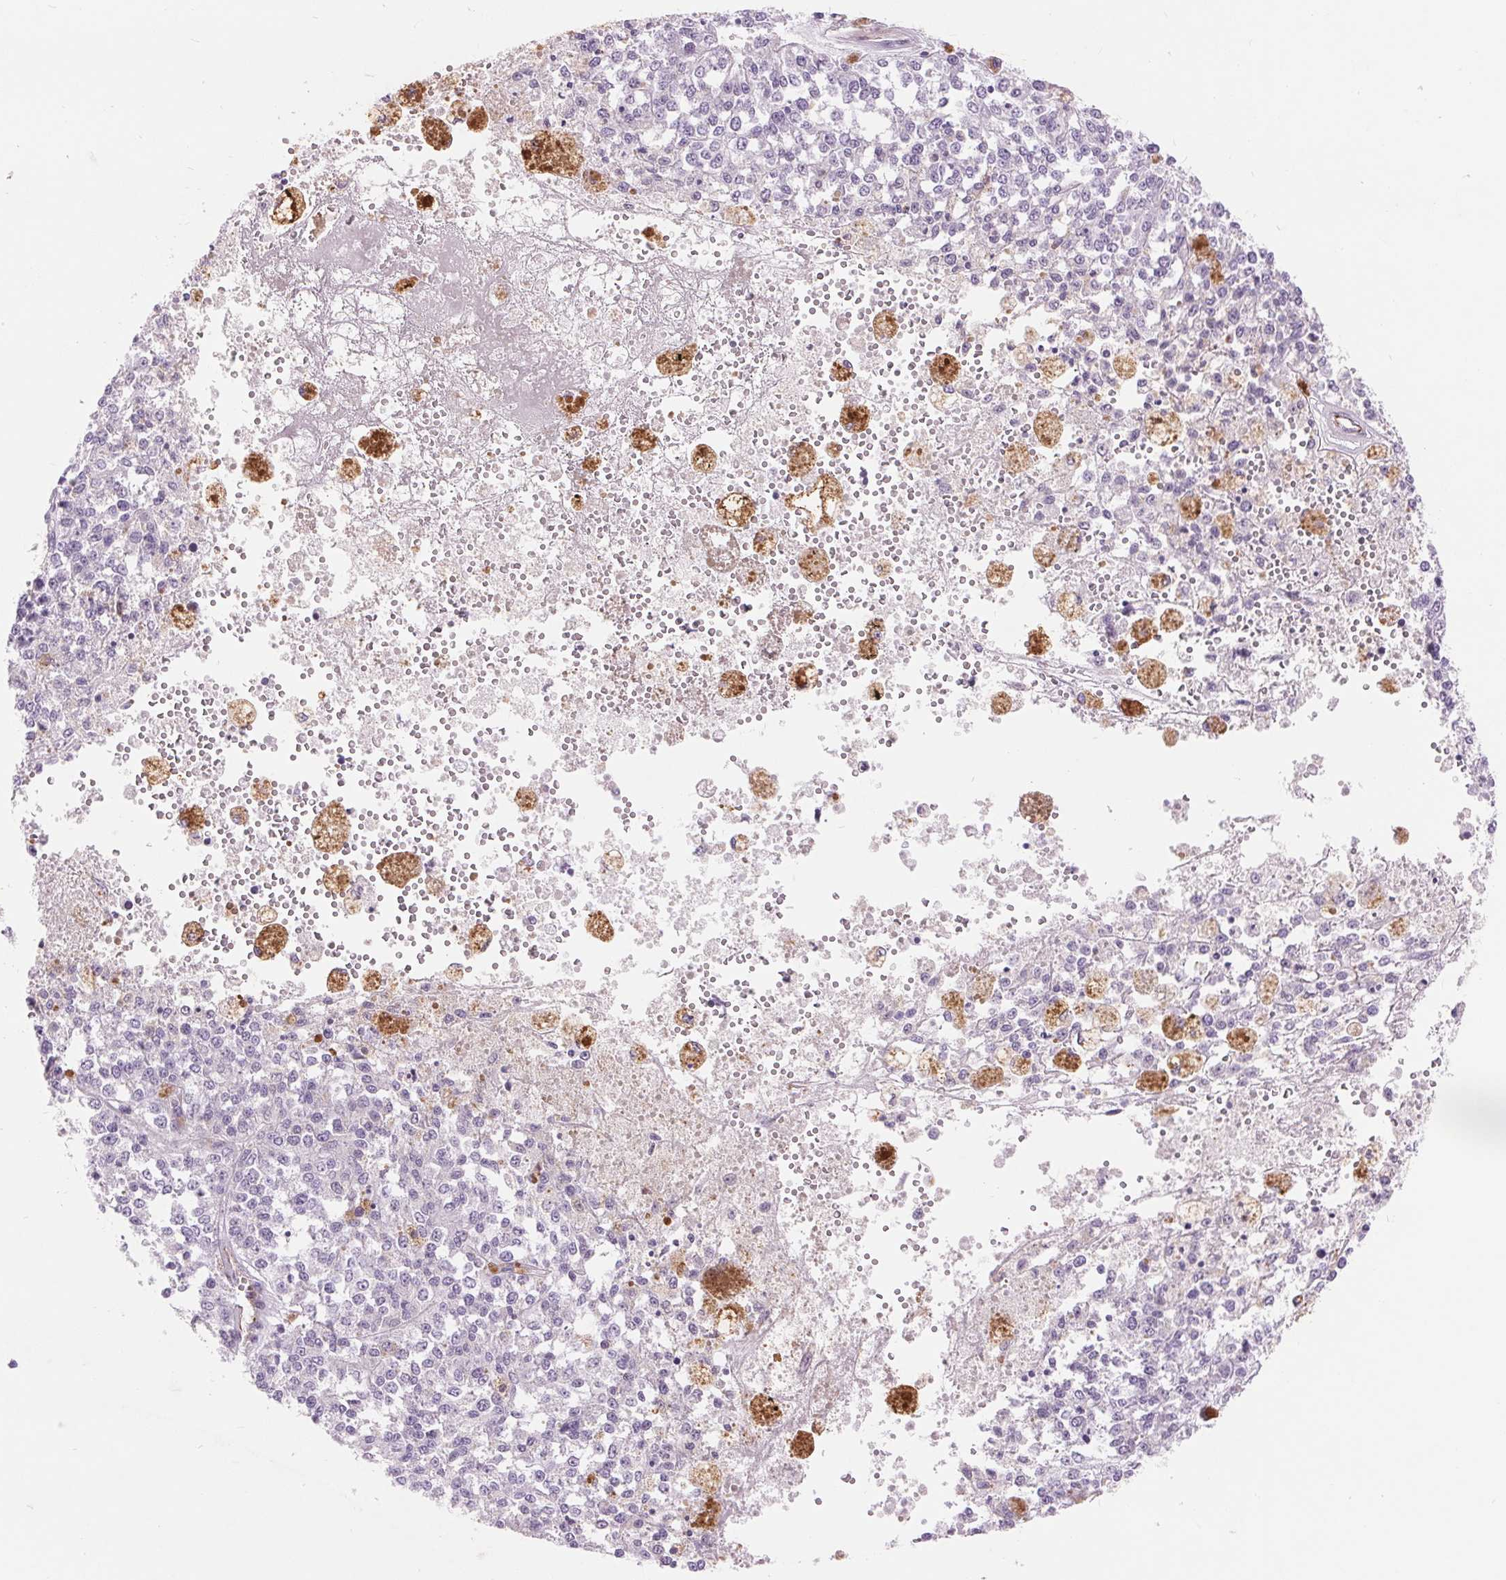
{"staining": {"intensity": "negative", "quantity": "none", "location": "none"}, "tissue": "melanoma", "cell_type": "Tumor cells", "image_type": "cancer", "snomed": [{"axis": "morphology", "description": "Malignant melanoma, Metastatic site"}, {"axis": "topography", "description": "Lymph node"}], "caption": "A high-resolution micrograph shows immunohistochemistry (IHC) staining of melanoma, which shows no significant positivity in tumor cells. (DAB (3,3'-diaminobenzidine) immunohistochemistry (IHC) visualized using brightfield microscopy, high magnification).", "gene": "DIXDC1", "patient": {"sex": "female", "age": 64}}